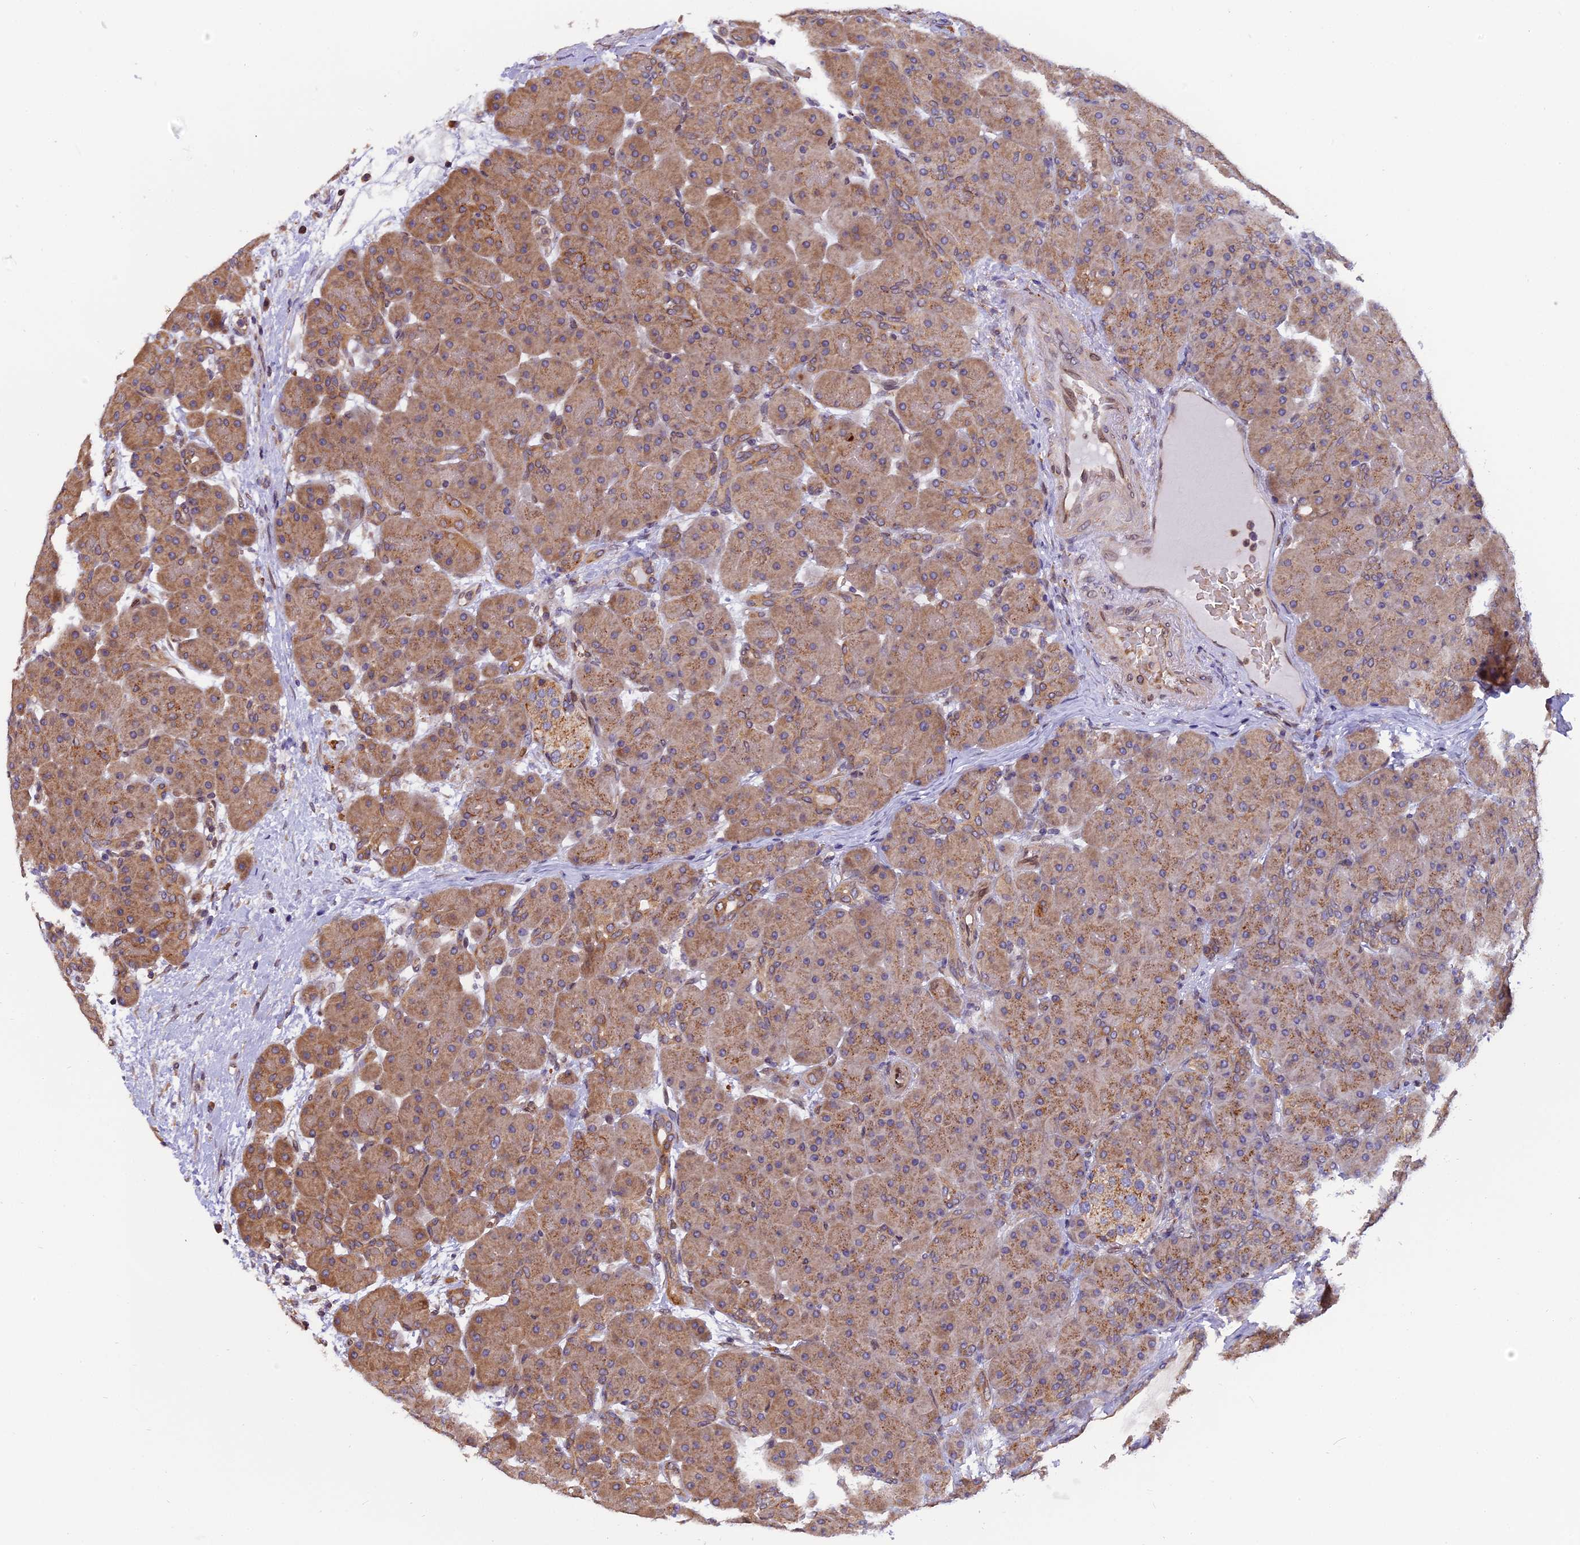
{"staining": {"intensity": "moderate", "quantity": ">75%", "location": "cytoplasmic/membranous"}, "tissue": "pancreas", "cell_type": "Exocrine glandular cells", "image_type": "normal", "snomed": [{"axis": "morphology", "description": "Normal tissue, NOS"}, {"axis": "topography", "description": "Pancreas"}], "caption": "This photomicrograph displays immunohistochemistry (IHC) staining of unremarkable pancreas, with medium moderate cytoplasmic/membranous positivity in approximately >75% of exocrine glandular cells.", "gene": "CHMP2A", "patient": {"sex": "male", "age": 66}}